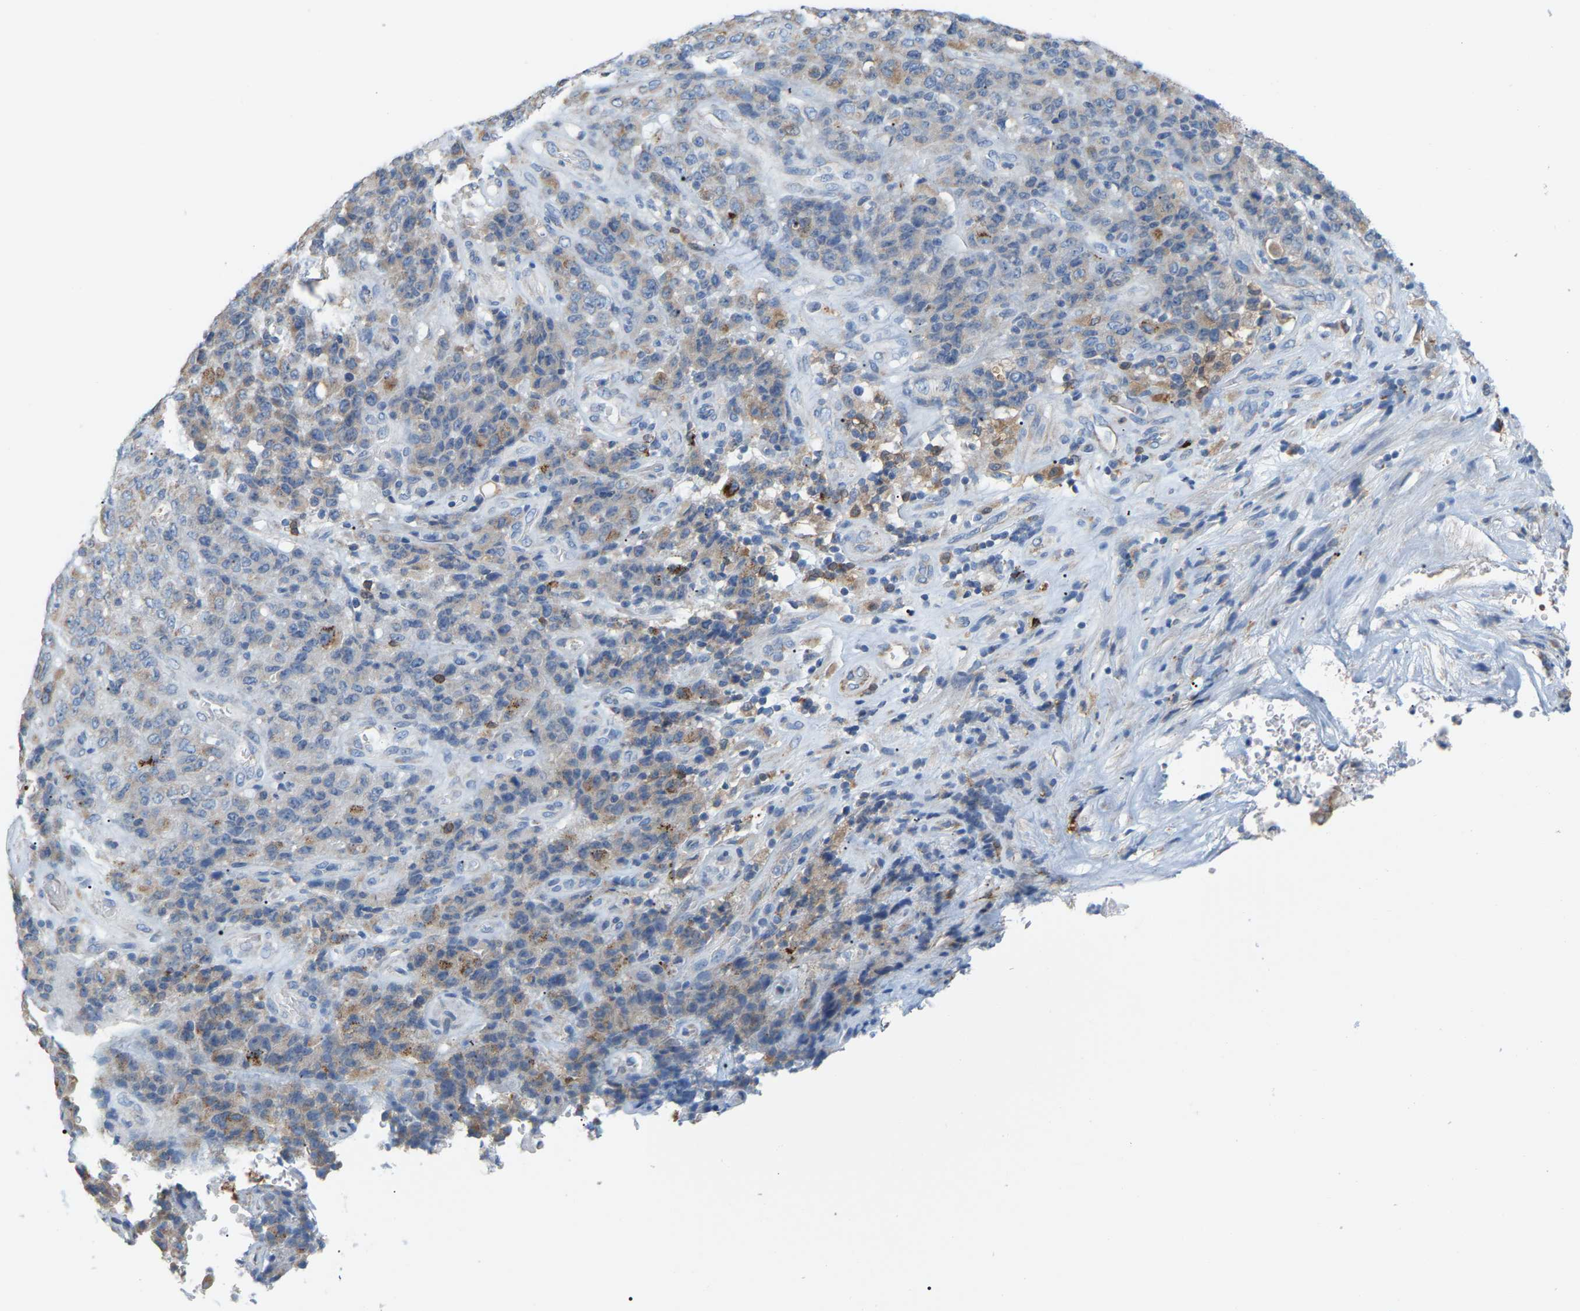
{"staining": {"intensity": "negative", "quantity": "none", "location": "none"}, "tissue": "stomach cancer", "cell_type": "Tumor cells", "image_type": "cancer", "snomed": [{"axis": "morphology", "description": "Adenocarcinoma, NOS"}, {"axis": "topography", "description": "Stomach"}], "caption": "There is no significant positivity in tumor cells of stomach cancer.", "gene": "CROT", "patient": {"sex": "female", "age": 73}}